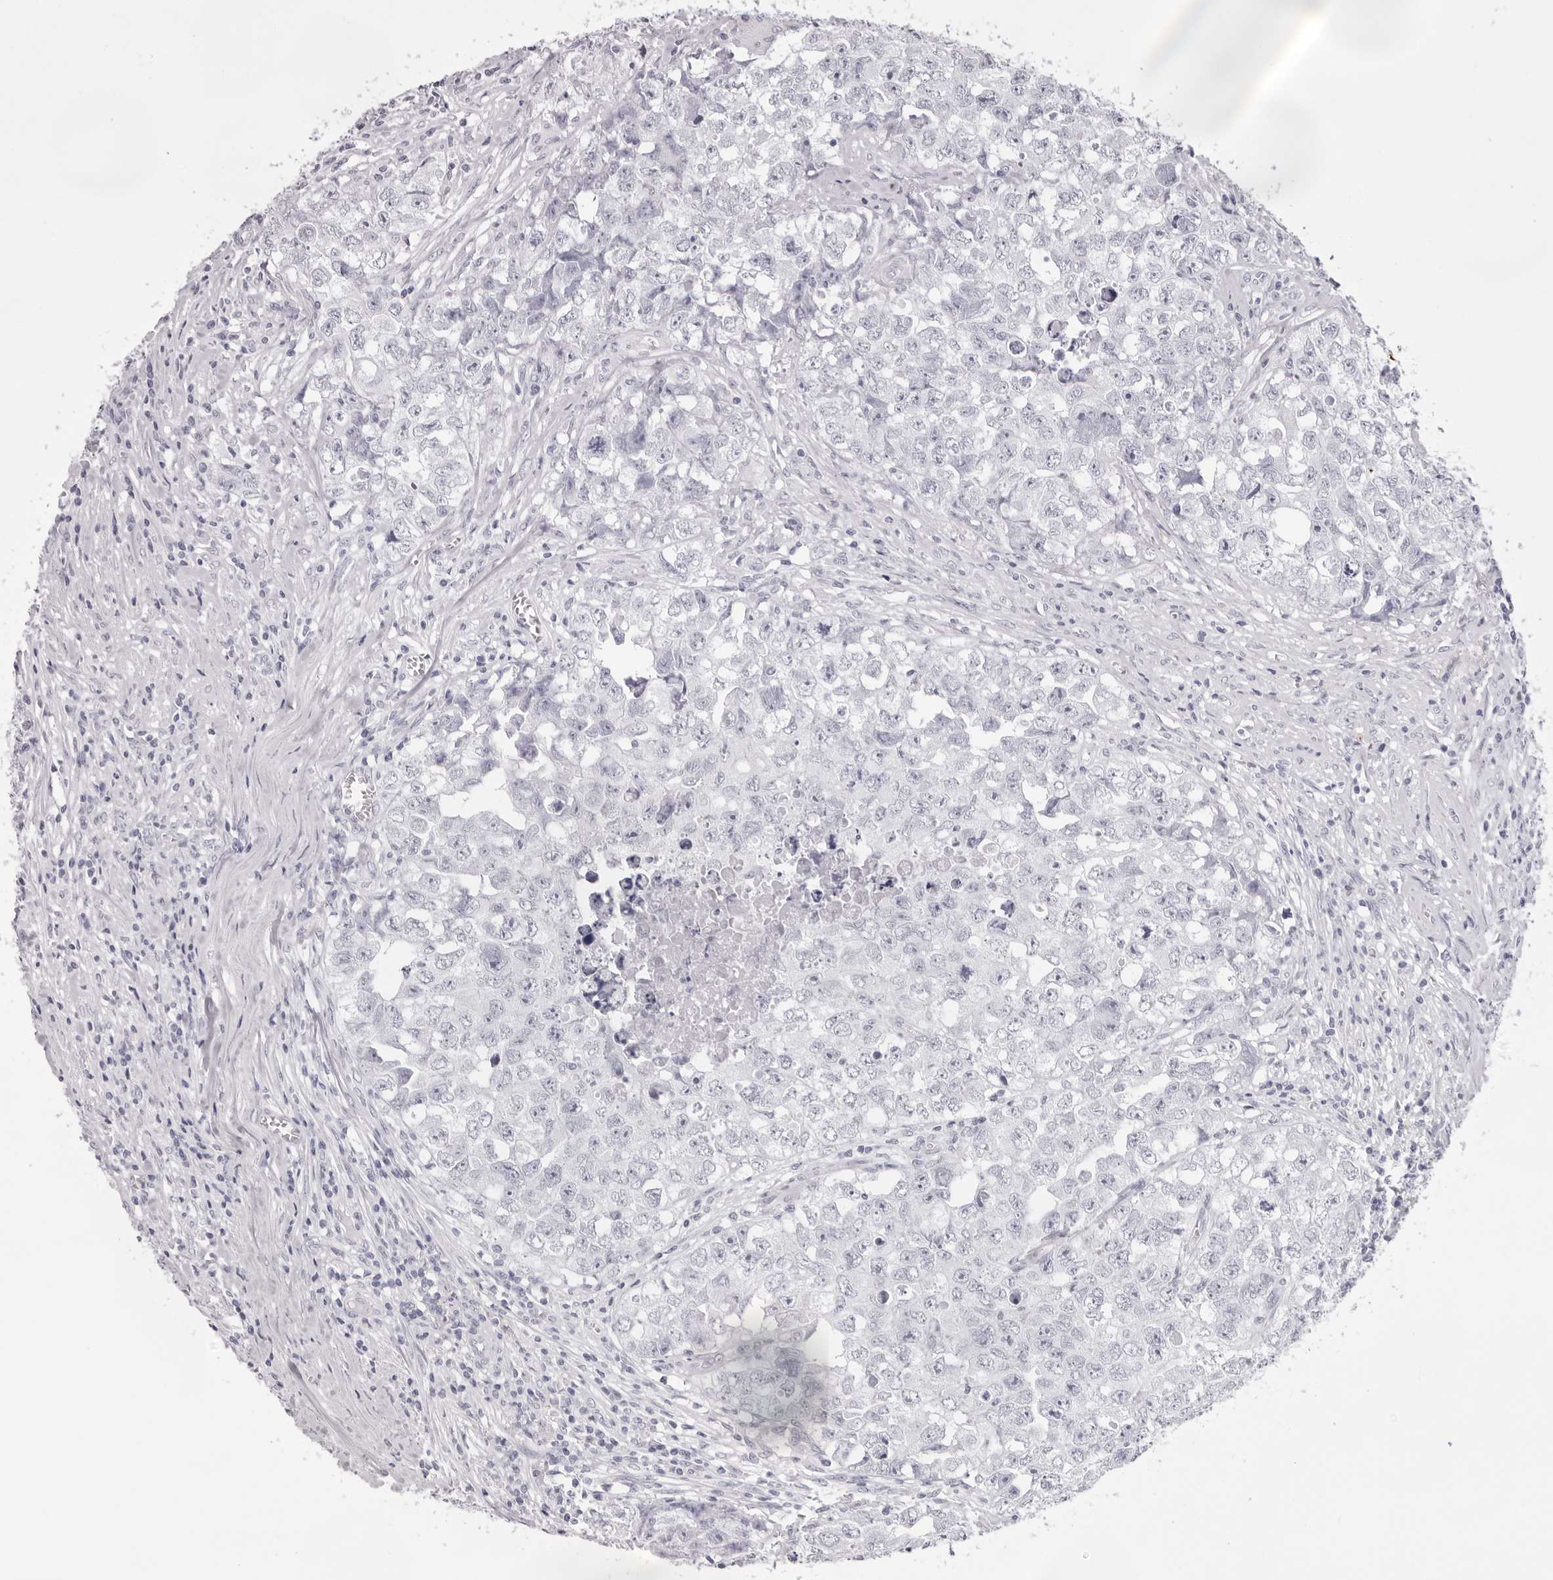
{"staining": {"intensity": "negative", "quantity": "none", "location": "none"}, "tissue": "testis cancer", "cell_type": "Tumor cells", "image_type": "cancer", "snomed": [{"axis": "morphology", "description": "Seminoma, NOS"}, {"axis": "morphology", "description": "Carcinoma, Embryonal, NOS"}, {"axis": "topography", "description": "Testis"}], "caption": "This is a histopathology image of immunohistochemistry staining of testis cancer (seminoma), which shows no positivity in tumor cells. (DAB (3,3'-diaminobenzidine) IHC, high magnification).", "gene": "SPTA1", "patient": {"sex": "male", "age": 43}}